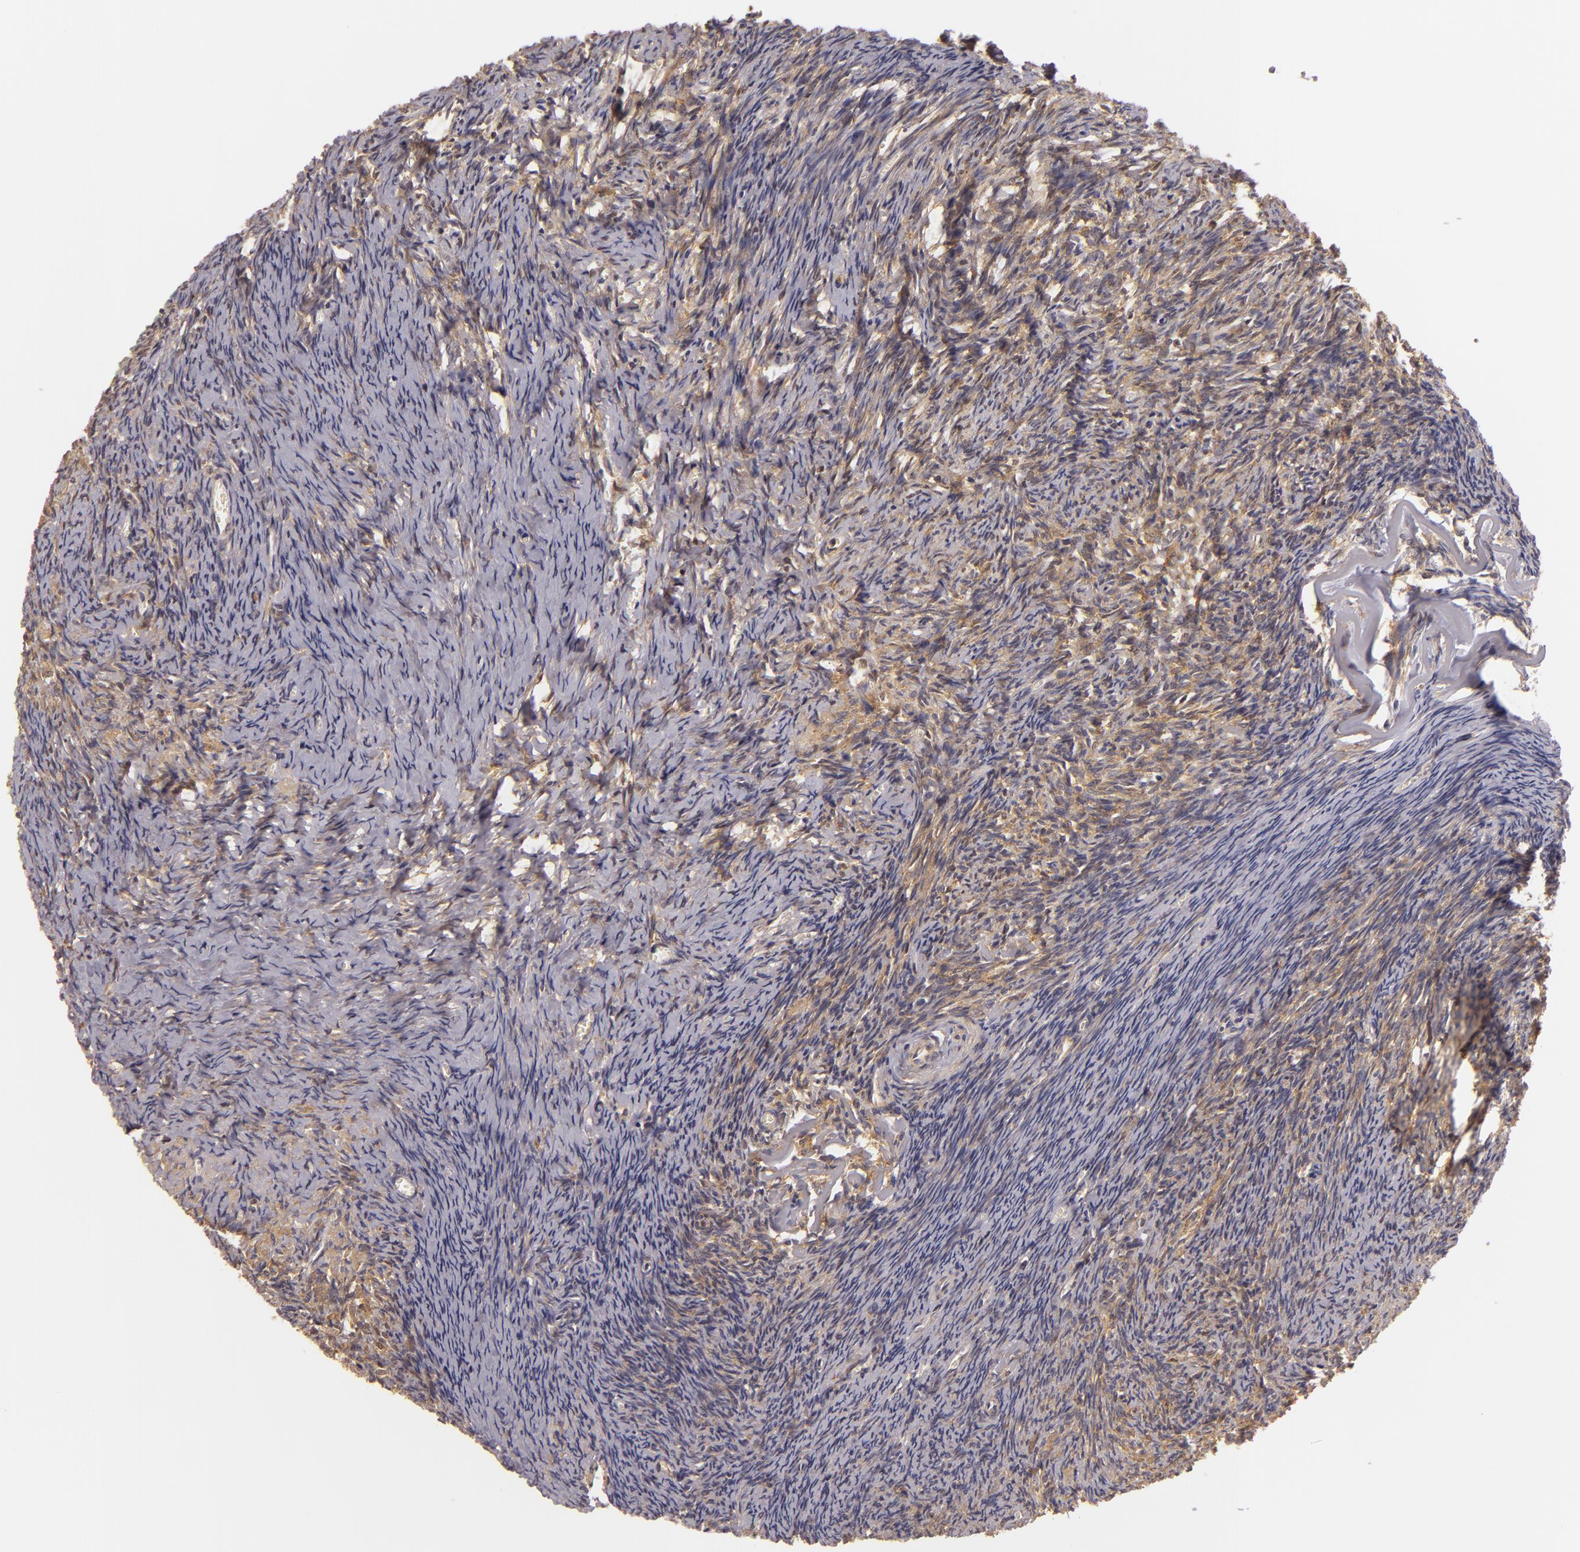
{"staining": {"intensity": "weak", "quantity": "25%-75%", "location": "cytoplasmic/membranous"}, "tissue": "ovary", "cell_type": "Ovarian stroma cells", "image_type": "normal", "snomed": [{"axis": "morphology", "description": "Normal tissue, NOS"}, {"axis": "topography", "description": "Ovary"}], "caption": "Human ovary stained for a protein (brown) reveals weak cytoplasmic/membranous positive expression in about 25%-75% of ovarian stroma cells.", "gene": "TOM1", "patient": {"sex": "female", "age": 54}}